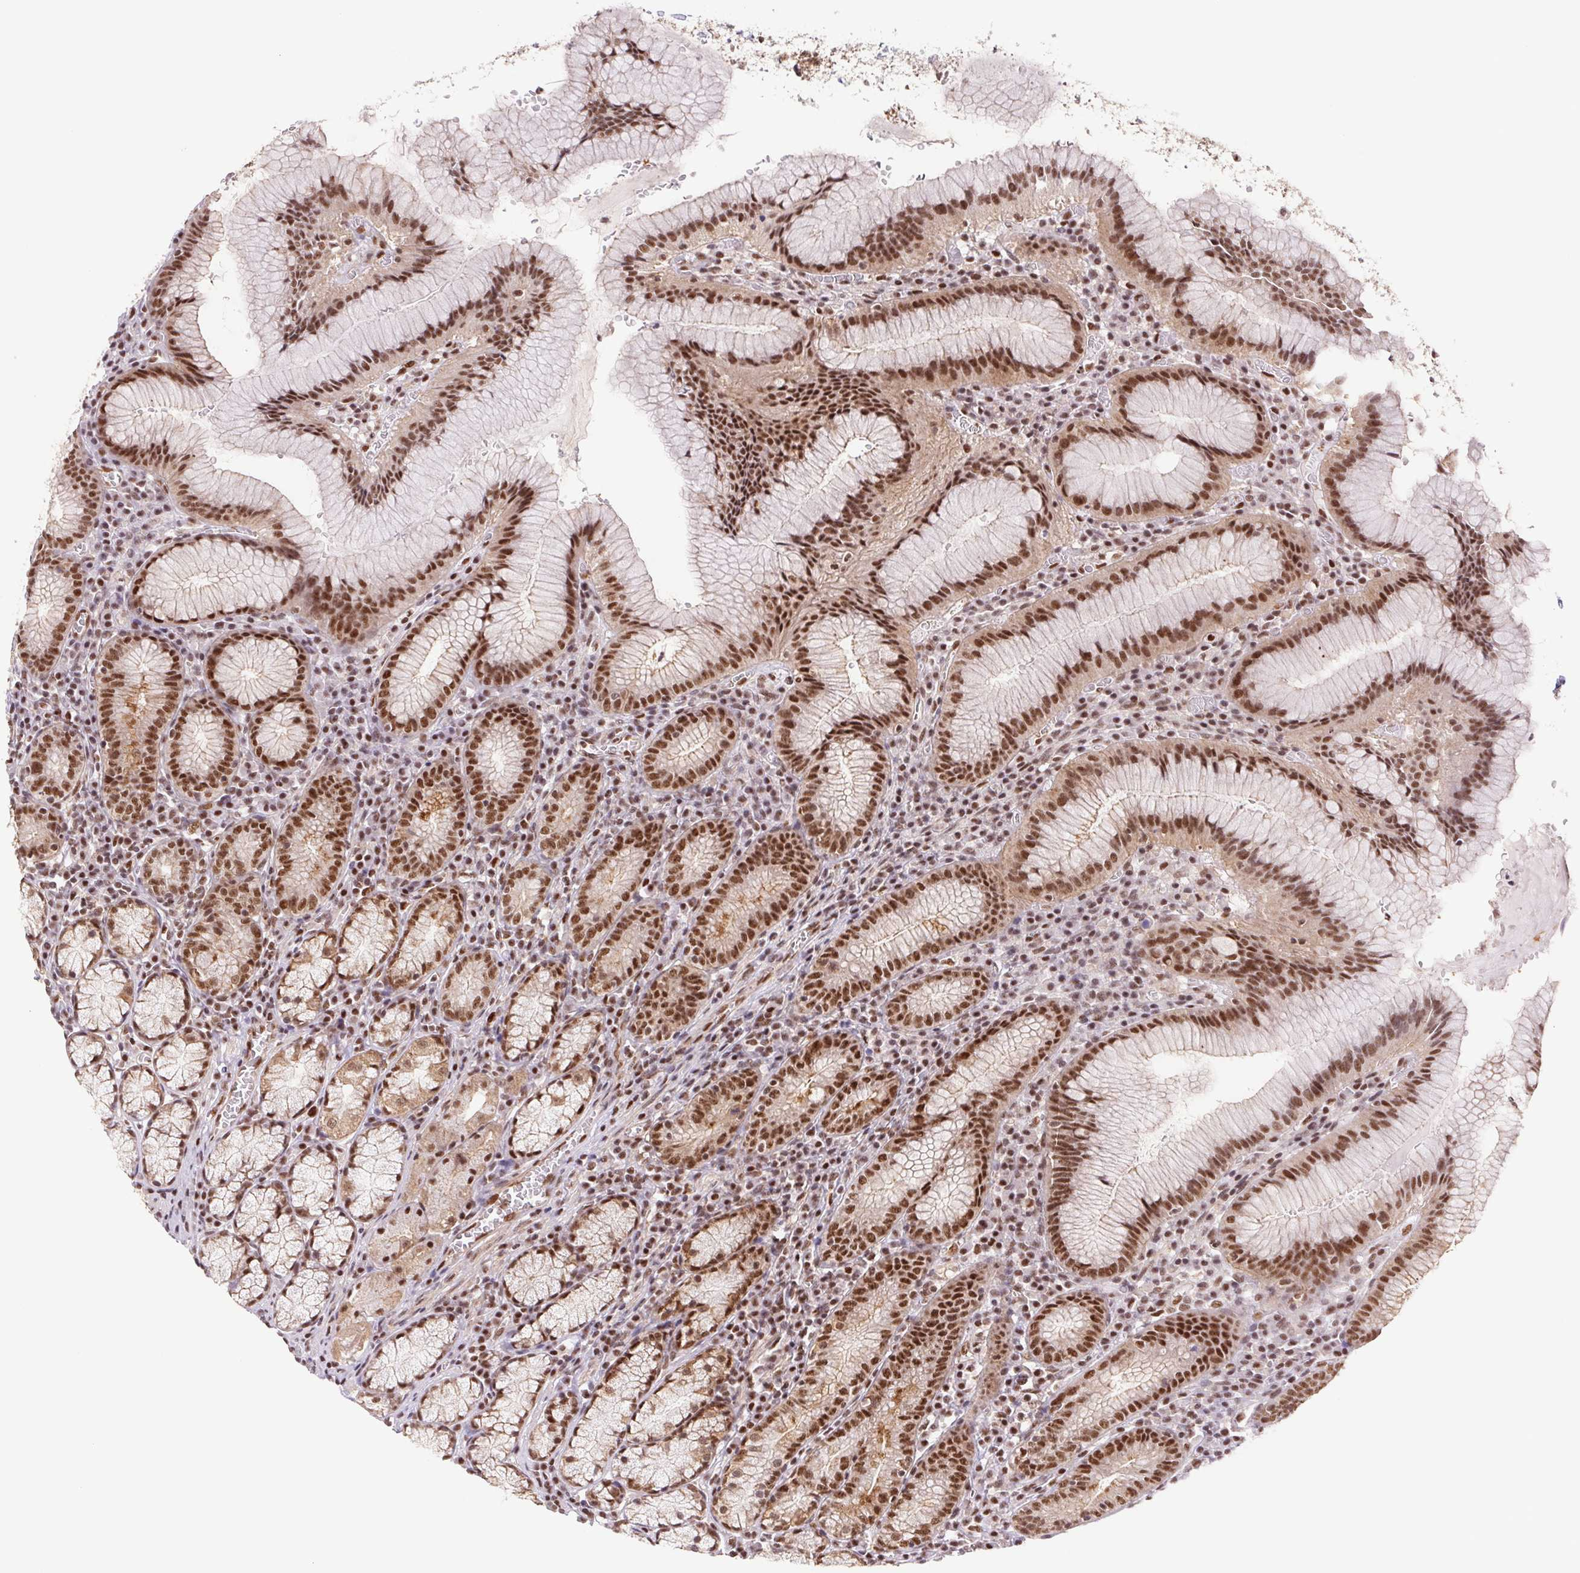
{"staining": {"intensity": "strong", "quantity": "25%-75%", "location": "cytoplasmic/membranous,nuclear"}, "tissue": "stomach", "cell_type": "Glandular cells", "image_type": "normal", "snomed": [{"axis": "morphology", "description": "Normal tissue, NOS"}, {"axis": "topography", "description": "Stomach"}], "caption": "Unremarkable stomach demonstrates strong cytoplasmic/membranous,nuclear staining in approximately 25%-75% of glandular cells The staining is performed using DAB brown chromogen to label protein expression. The nuclei are counter-stained blue using hematoxylin..", "gene": "CWC25", "patient": {"sex": "male", "age": 55}}